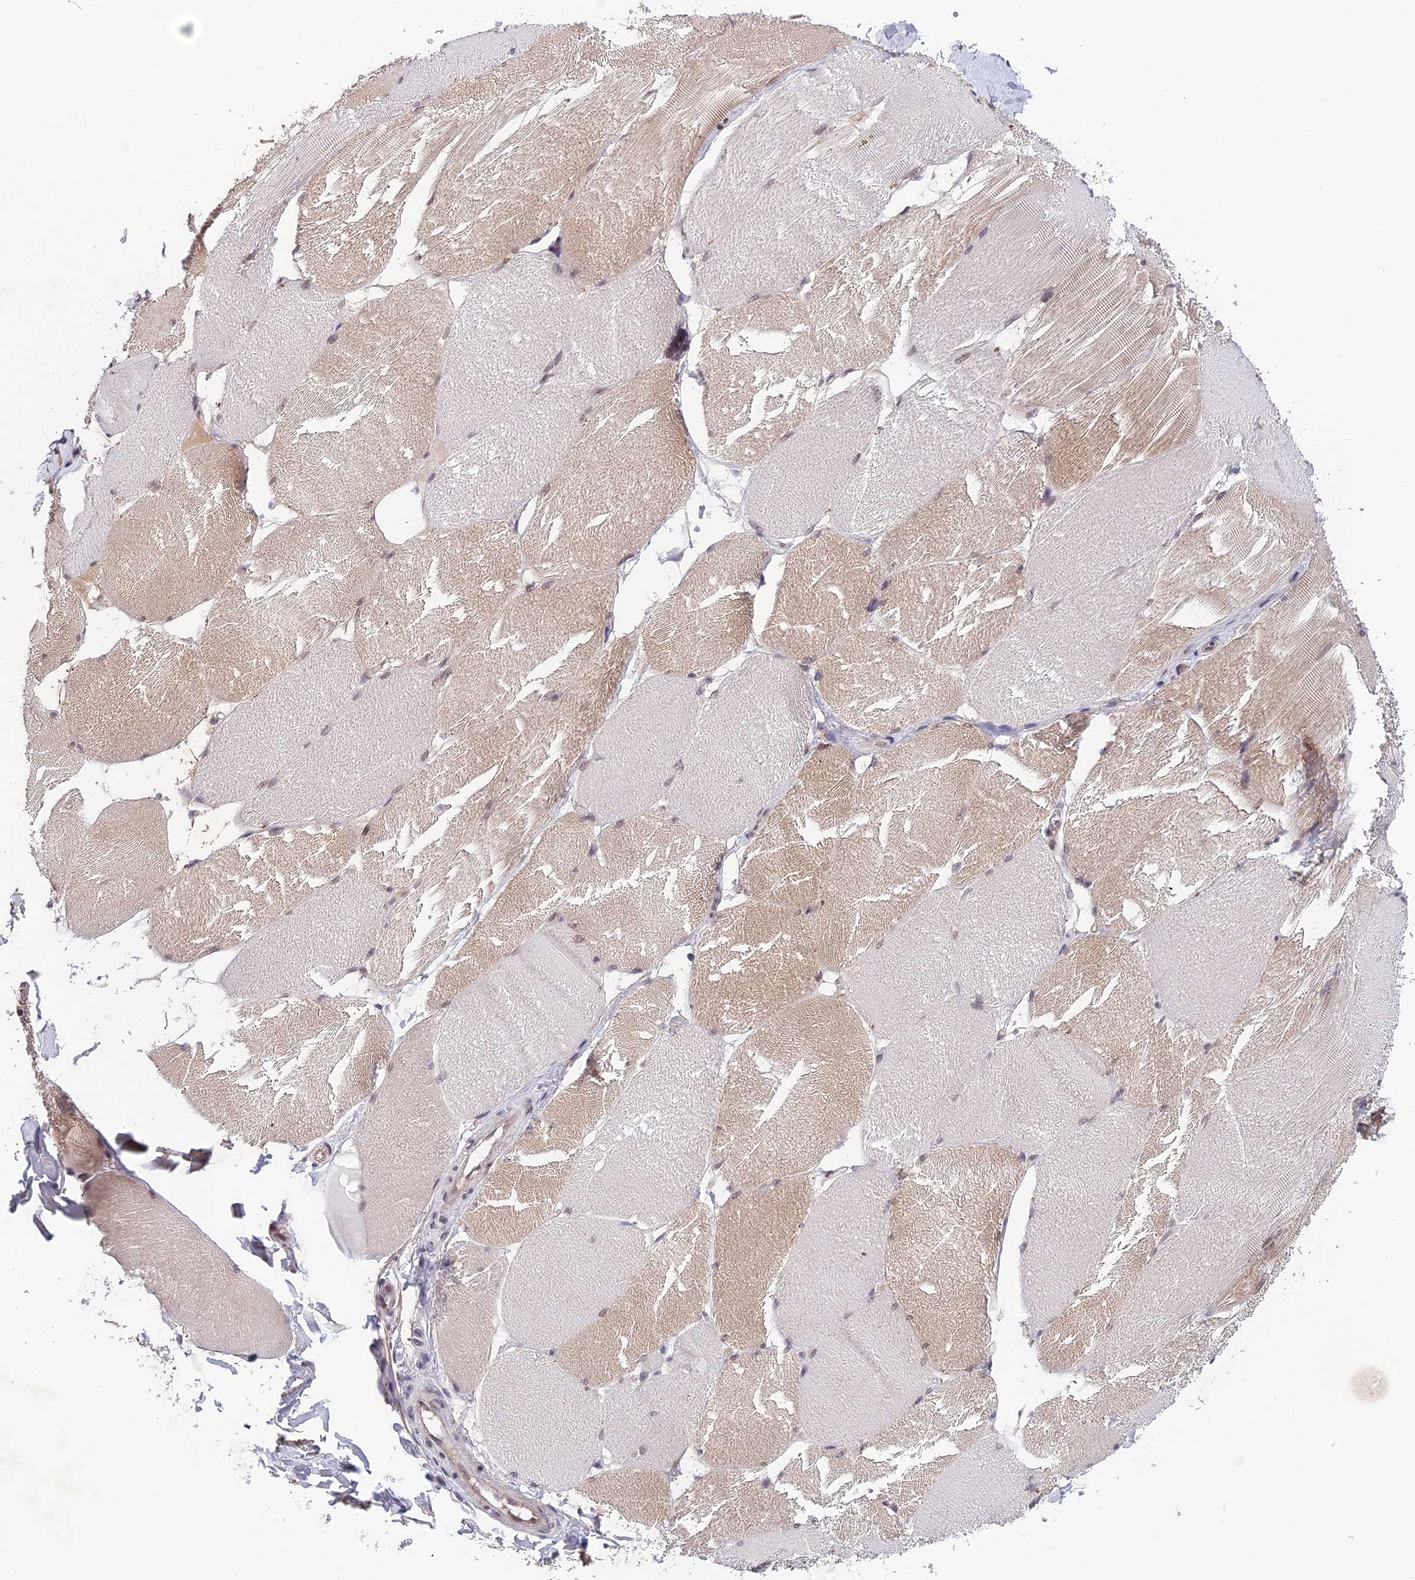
{"staining": {"intensity": "weak", "quantity": "25%-75%", "location": "cytoplasmic/membranous,nuclear"}, "tissue": "skeletal muscle", "cell_type": "Myocytes", "image_type": "normal", "snomed": [{"axis": "morphology", "description": "Normal tissue, NOS"}, {"axis": "topography", "description": "Skin"}, {"axis": "topography", "description": "Skeletal muscle"}], "caption": "Benign skeletal muscle reveals weak cytoplasmic/membranous,nuclear positivity in about 25%-75% of myocytes, visualized by immunohistochemistry. (IHC, brightfield microscopy, high magnification).", "gene": "FKBPL", "patient": {"sex": "male", "age": 83}}